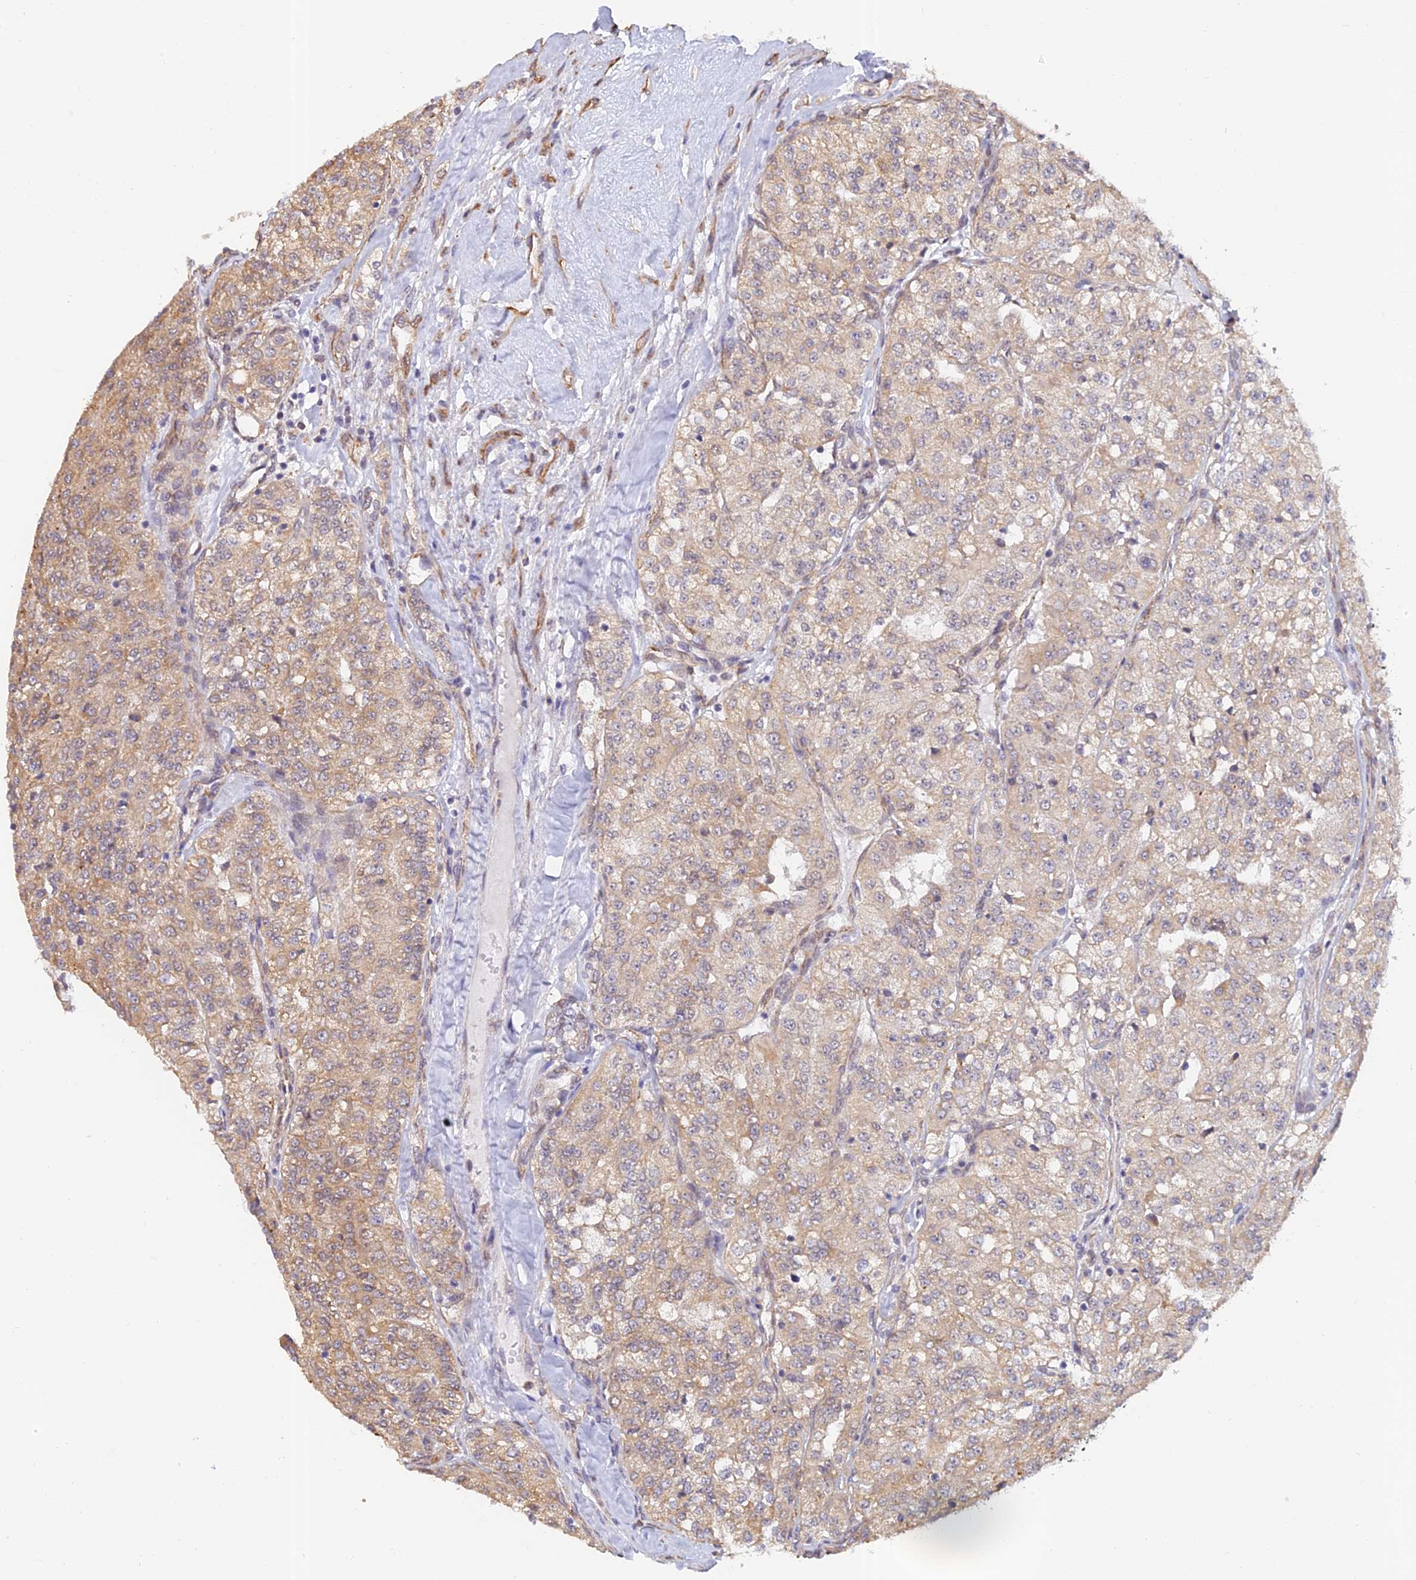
{"staining": {"intensity": "weak", "quantity": "25%-75%", "location": "cytoplasmic/membranous"}, "tissue": "renal cancer", "cell_type": "Tumor cells", "image_type": "cancer", "snomed": [{"axis": "morphology", "description": "Adenocarcinoma, NOS"}, {"axis": "topography", "description": "Kidney"}], "caption": "Protein expression analysis of human renal cancer reveals weak cytoplasmic/membranous positivity in approximately 25%-75% of tumor cells.", "gene": "PAGR1", "patient": {"sex": "female", "age": 63}}